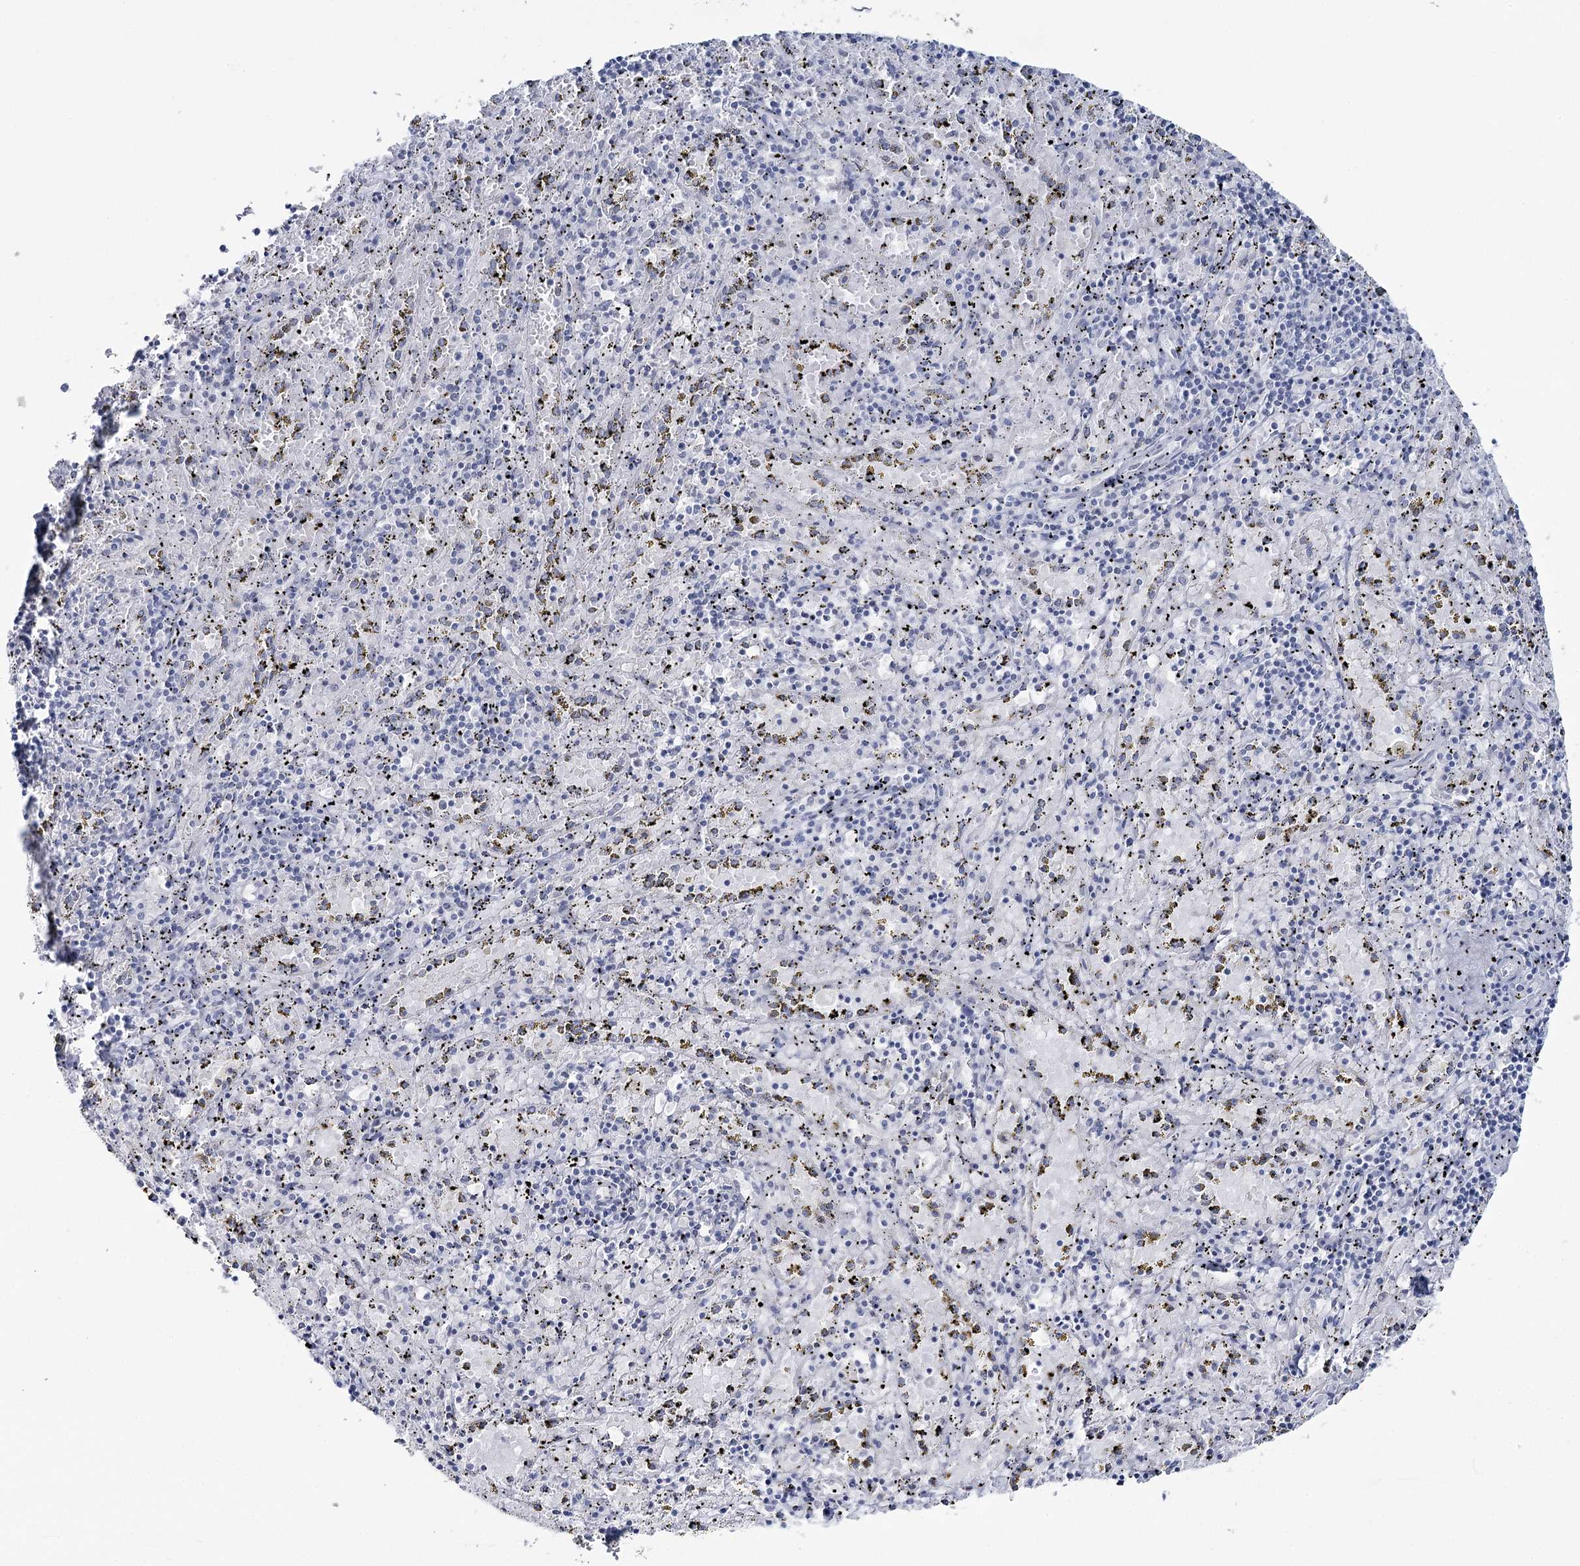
{"staining": {"intensity": "negative", "quantity": "none", "location": "none"}, "tissue": "spleen", "cell_type": "Cells in red pulp", "image_type": "normal", "snomed": [{"axis": "morphology", "description": "Normal tissue, NOS"}, {"axis": "topography", "description": "Spleen"}], "caption": "The immunohistochemistry photomicrograph has no significant expression in cells in red pulp of spleen.", "gene": "ZC3H8", "patient": {"sex": "male", "age": 11}}